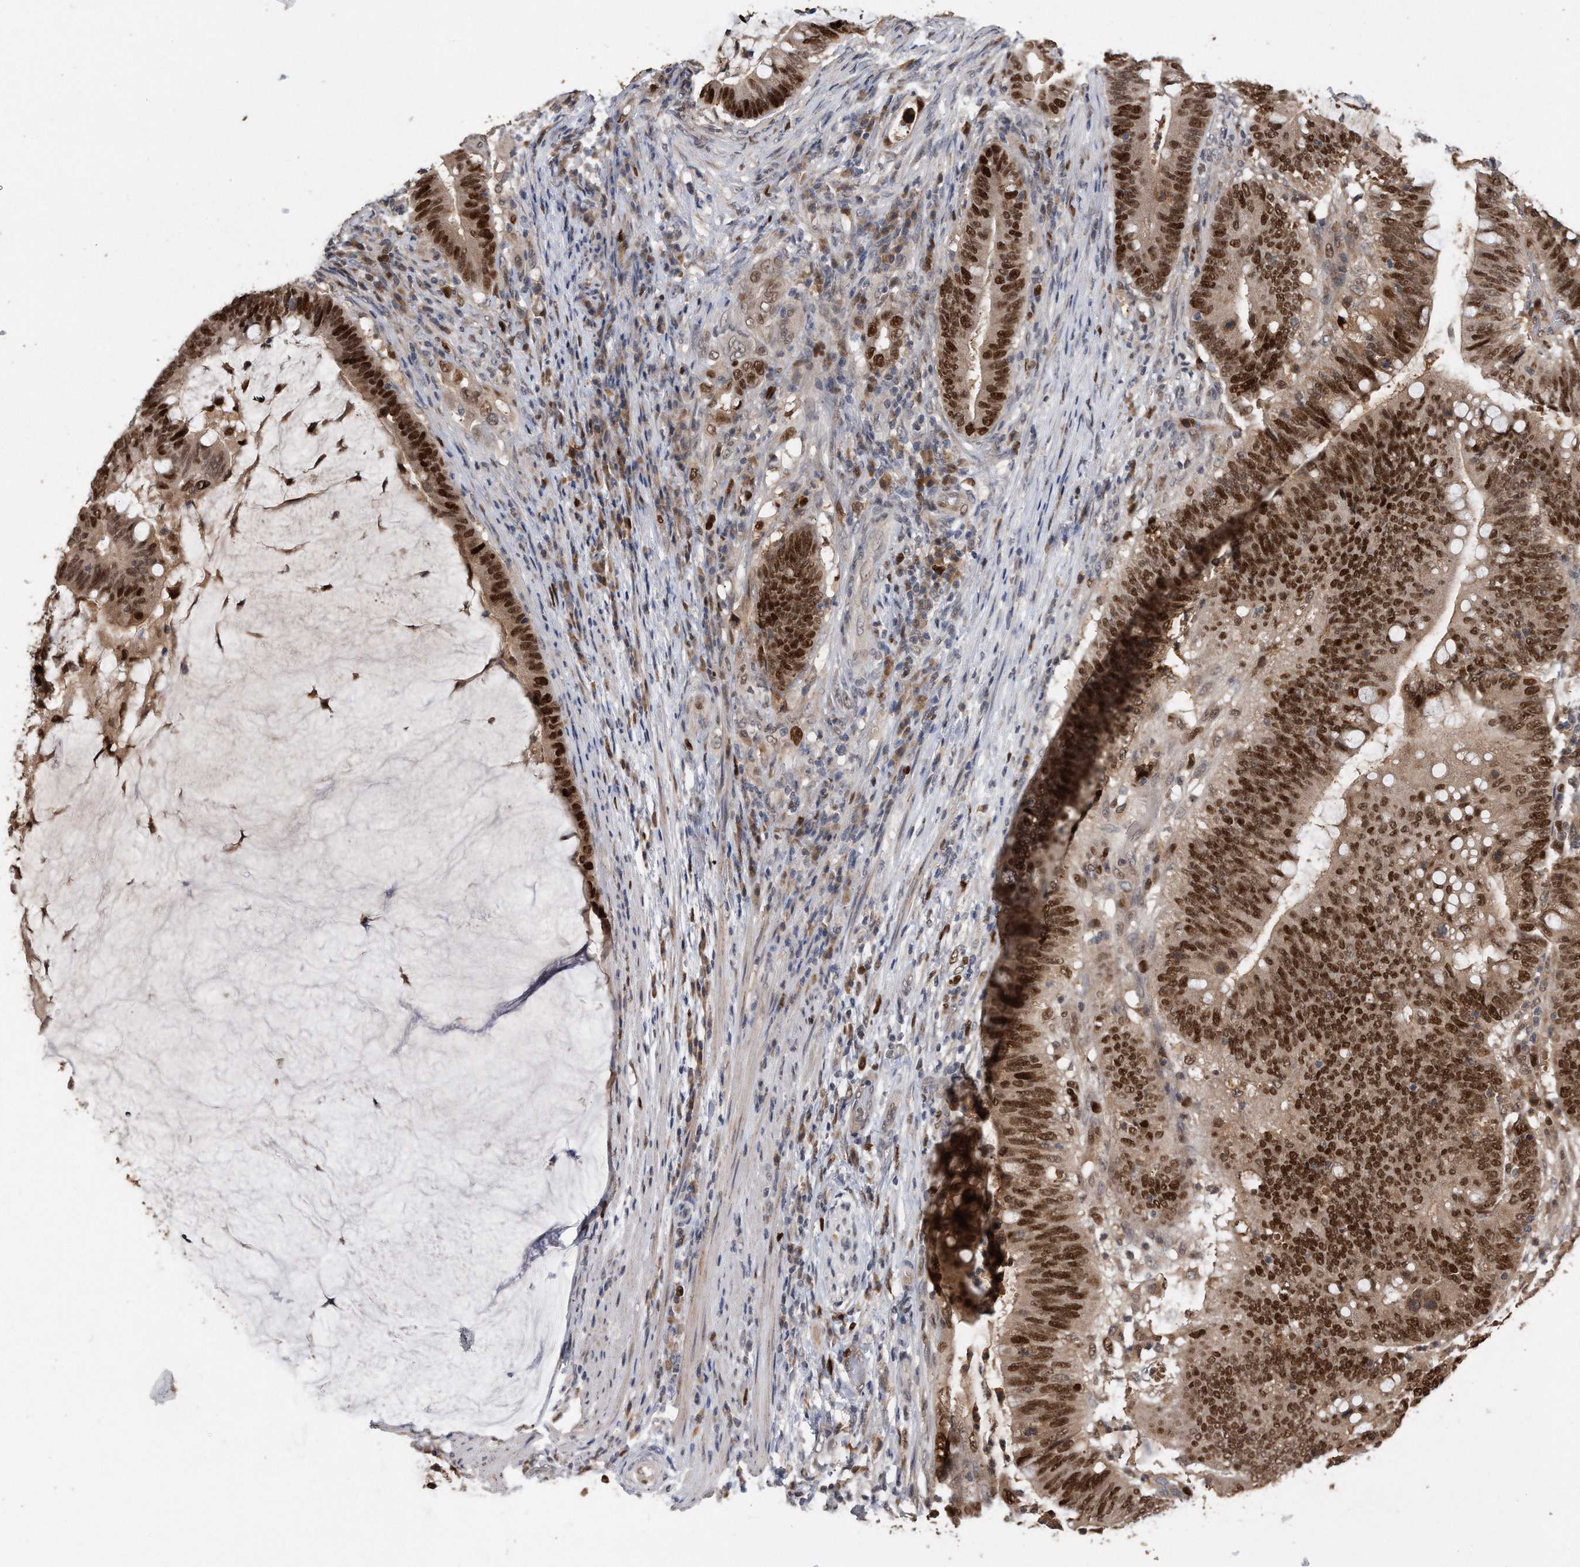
{"staining": {"intensity": "strong", "quantity": ">75%", "location": "nuclear"}, "tissue": "colorectal cancer", "cell_type": "Tumor cells", "image_type": "cancer", "snomed": [{"axis": "morphology", "description": "Adenocarcinoma, NOS"}, {"axis": "topography", "description": "Colon"}], "caption": "This histopathology image reveals colorectal cancer (adenocarcinoma) stained with immunohistochemistry (IHC) to label a protein in brown. The nuclear of tumor cells show strong positivity for the protein. Nuclei are counter-stained blue.", "gene": "PCNA", "patient": {"sex": "female", "age": 66}}